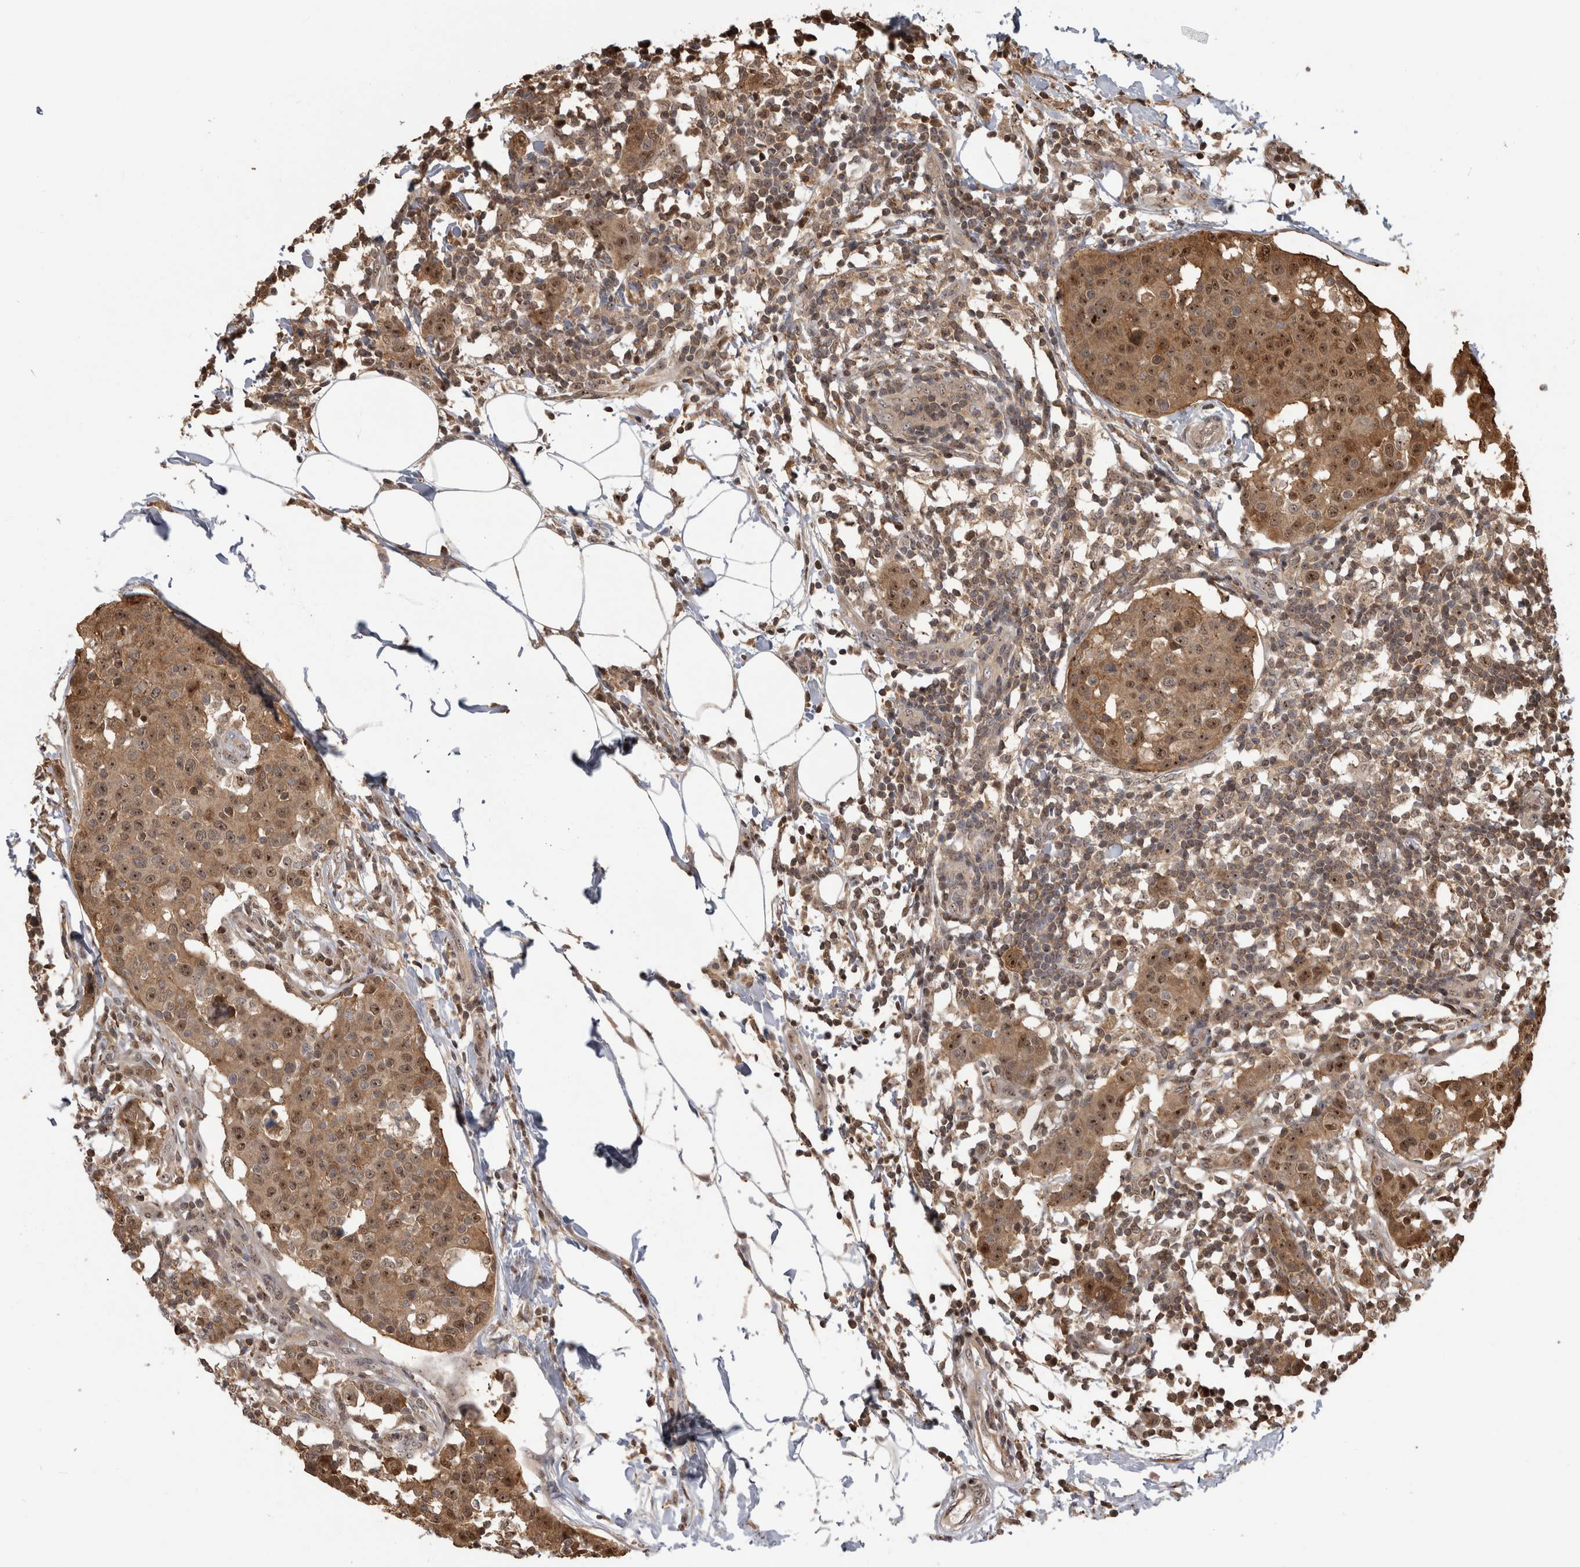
{"staining": {"intensity": "moderate", "quantity": ">75%", "location": "cytoplasmic/membranous,nuclear"}, "tissue": "breast cancer", "cell_type": "Tumor cells", "image_type": "cancer", "snomed": [{"axis": "morphology", "description": "Normal tissue, NOS"}, {"axis": "morphology", "description": "Duct carcinoma"}, {"axis": "topography", "description": "Breast"}], "caption": "Tumor cells display moderate cytoplasmic/membranous and nuclear positivity in approximately >75% of cells in breast infiltrating ductal carcinoma.", "gene": "TDRD7", "patient": {"sex": "female", "age": 37}}